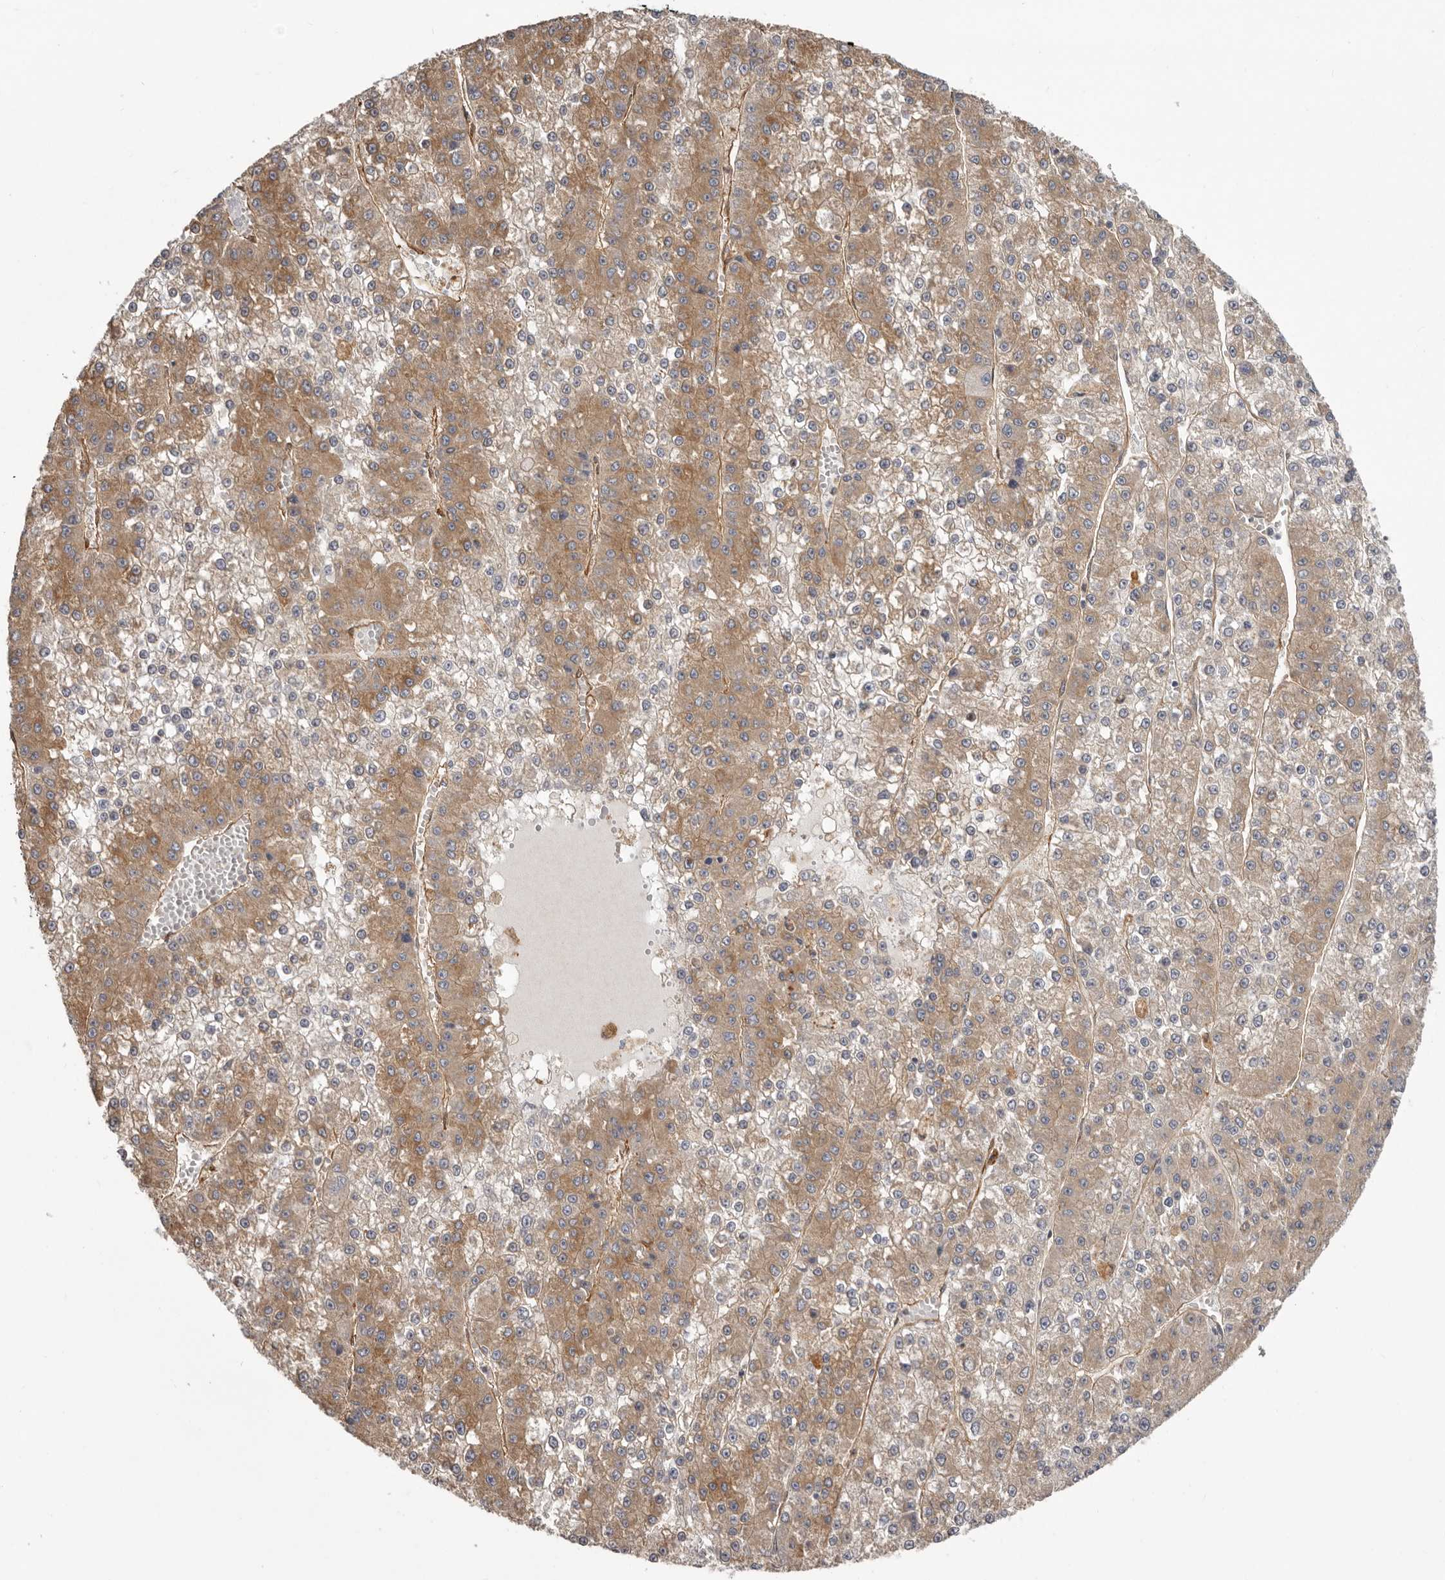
{"staining": {"intensity": "moderate", "quantity": ">75%", "location": "cytoplasmic/membranous"}, "tissue": "liver cancer", "cell_type": "Tumor cells", "image_type": "cancer", "snomed": [{"axis": "morphology", "description": "Carcinoma, Hepatocellular, NOS"}, {"axis": "topography", "description": "Liver"}], "caption": "An image showing moderate cytoplasmic/membranous expression in approximately >75% of tumor cells in liver cancer, as visualized by brown immunohistochemical staining.", "gene": "ENAH", "patient": {"sex": "female", "age": 73}}